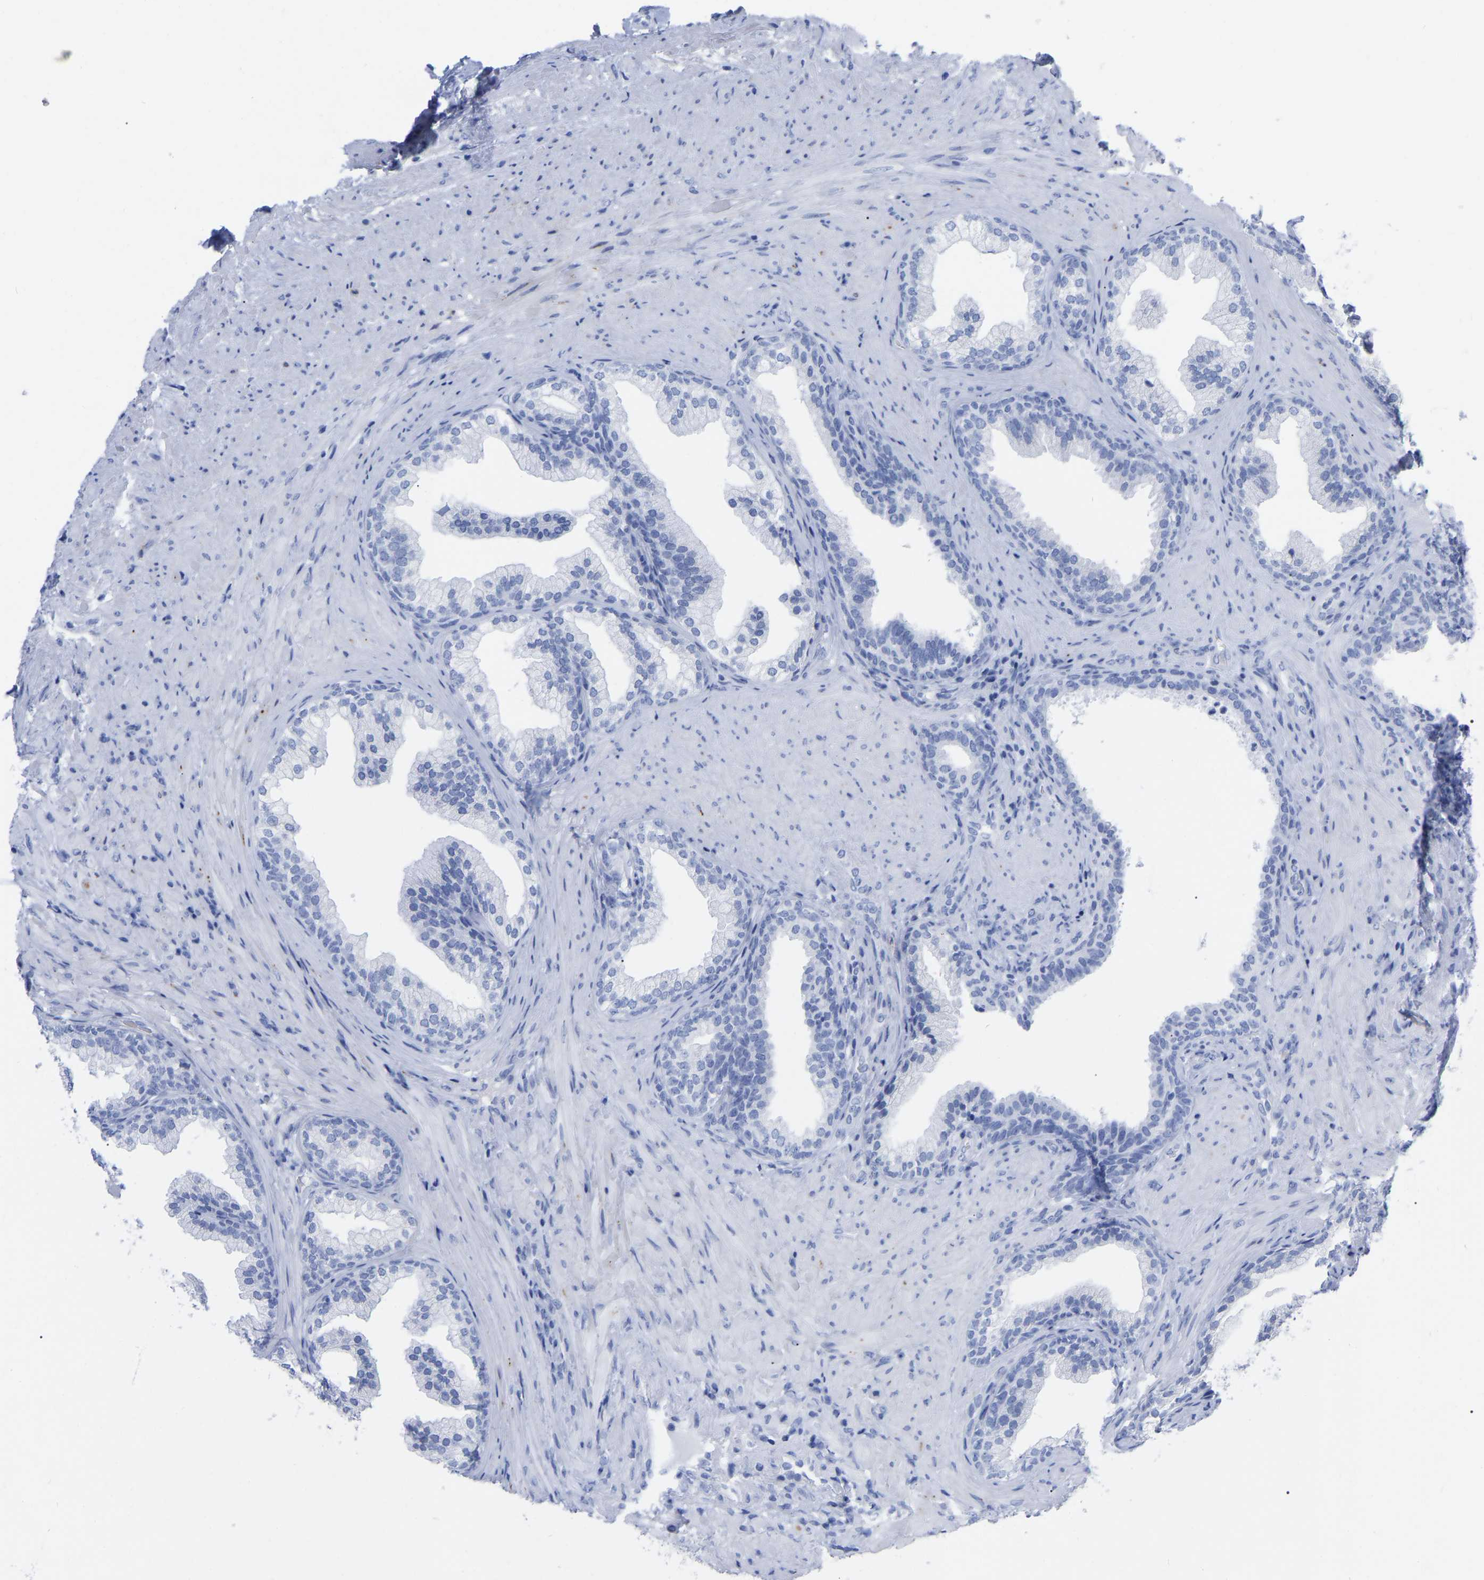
{"staining": {"intensity": "negative", "quantity": "none", "location": "none"}, "tissue": "prostate", "cell_type": "Glandular cells", "image_type": "normal", "snomed": [{"axis": "morphology", "description": "Normal tissue, NOS"}, {"axis": "topography", "description": "Prostate"}], "caption": "IHC image of normal human prostate stained for a protein (brown), which shows no positivity in glandular cells.", "gene": "HAPLN1", "patient": {"sex": "male", "age": 76}}